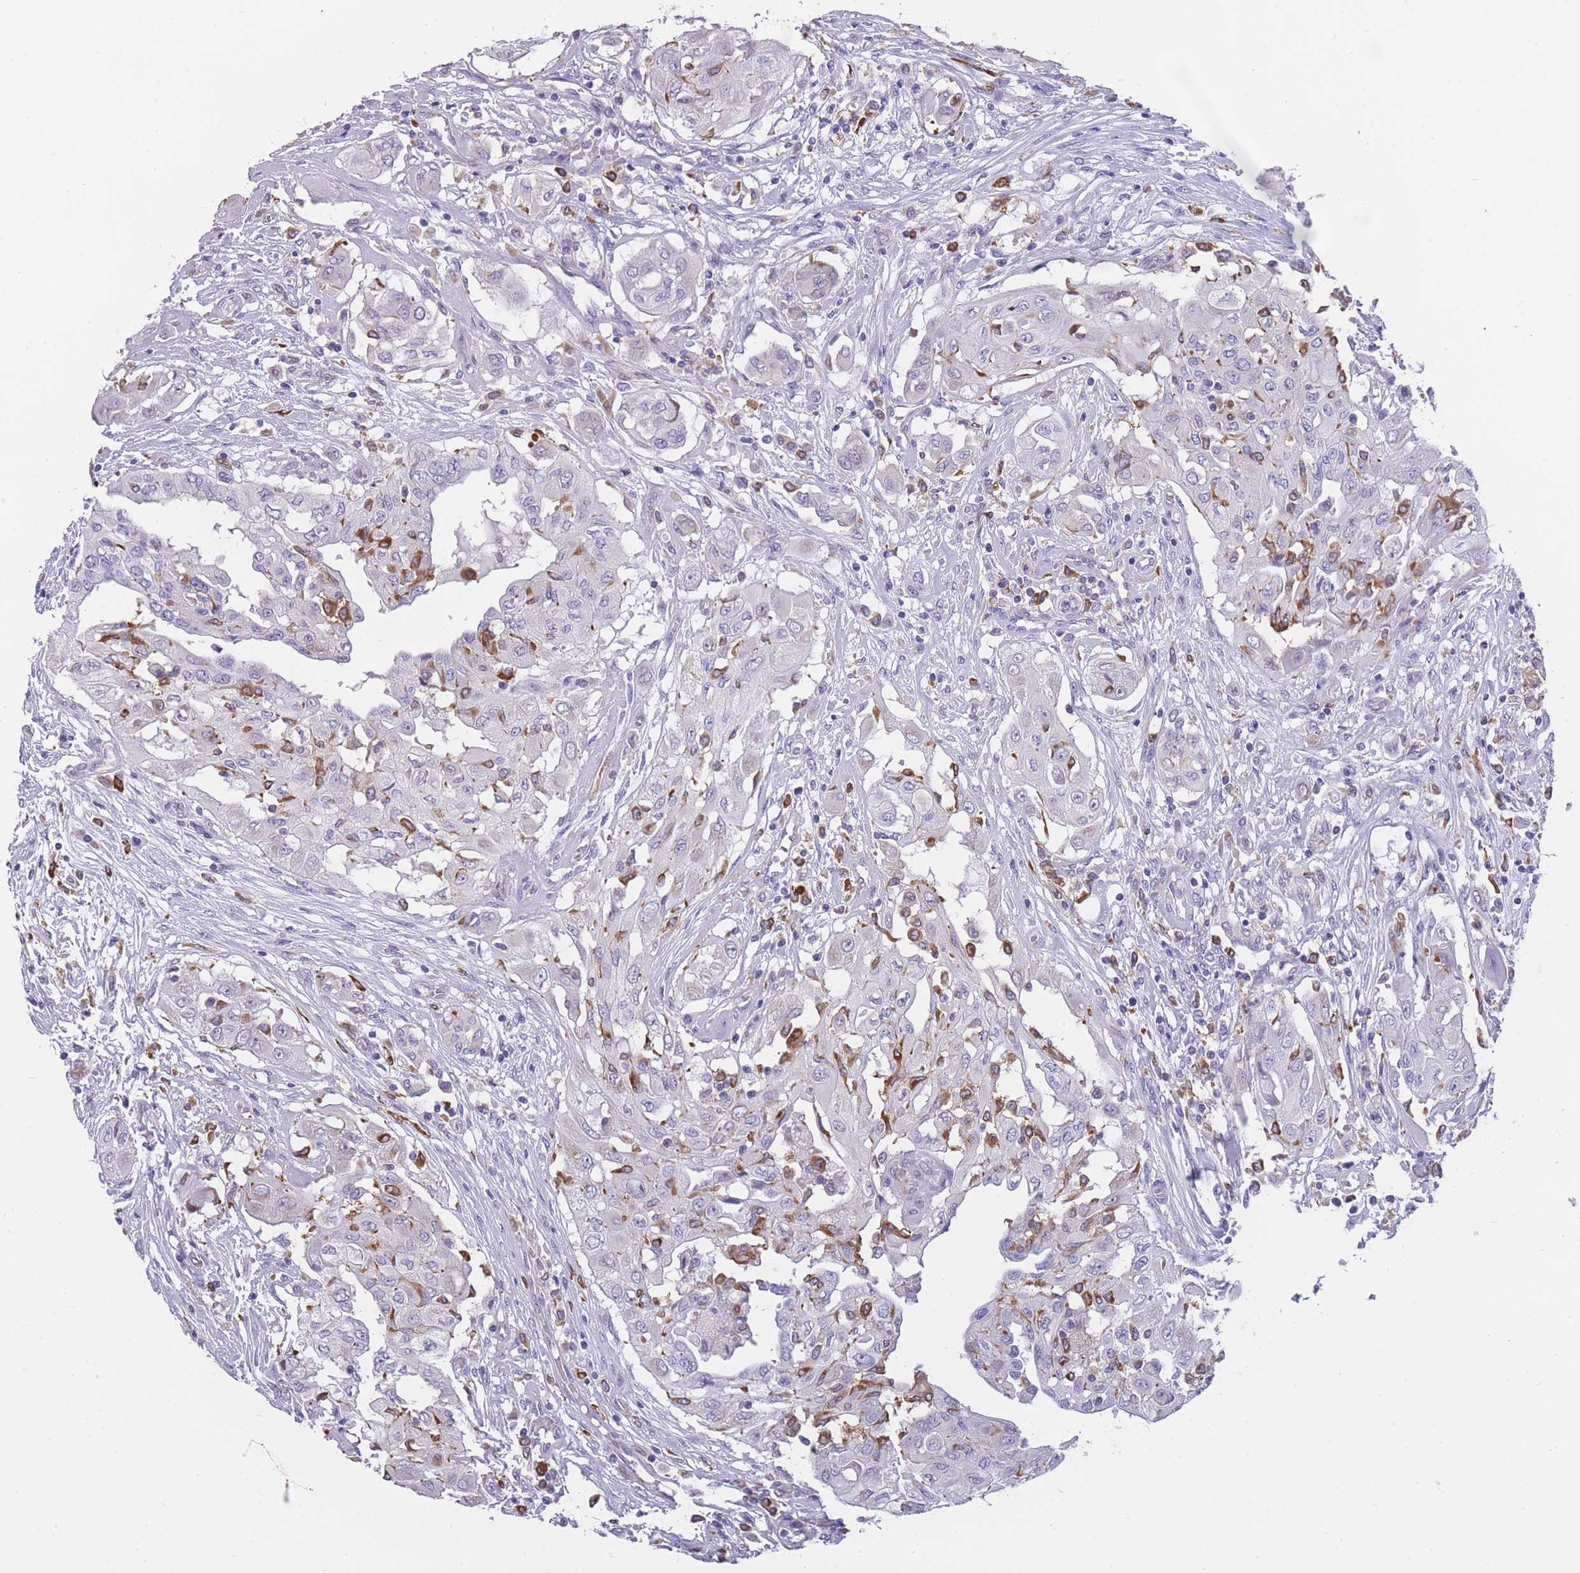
{"staining": {"intensity": "negative", "quantity": "none", "location": "none"}, "tissue": "thyroid cancer", "cell_type": "Tumor cells", "image_type": "cancer", "snomed": [{"axis": "morphology", "description": "Papillary adenocarcinoma, NOS"}, {"axis": "topography", "description": "Thyroid gland"}], "caption": "This image is of thyroid papillary adenocarcinoma stained with IHC to label a protein in brown with the nuclei are counter-stained blue. There is no staining in tumor cells. The staining is performed using DAB (3,3'-diaminobenzidine) brown chromogen with nuclei counter-stained in using hematoxylin.", "gene": "ZNF662", "patient": {"sex": "female", "age": 59}}